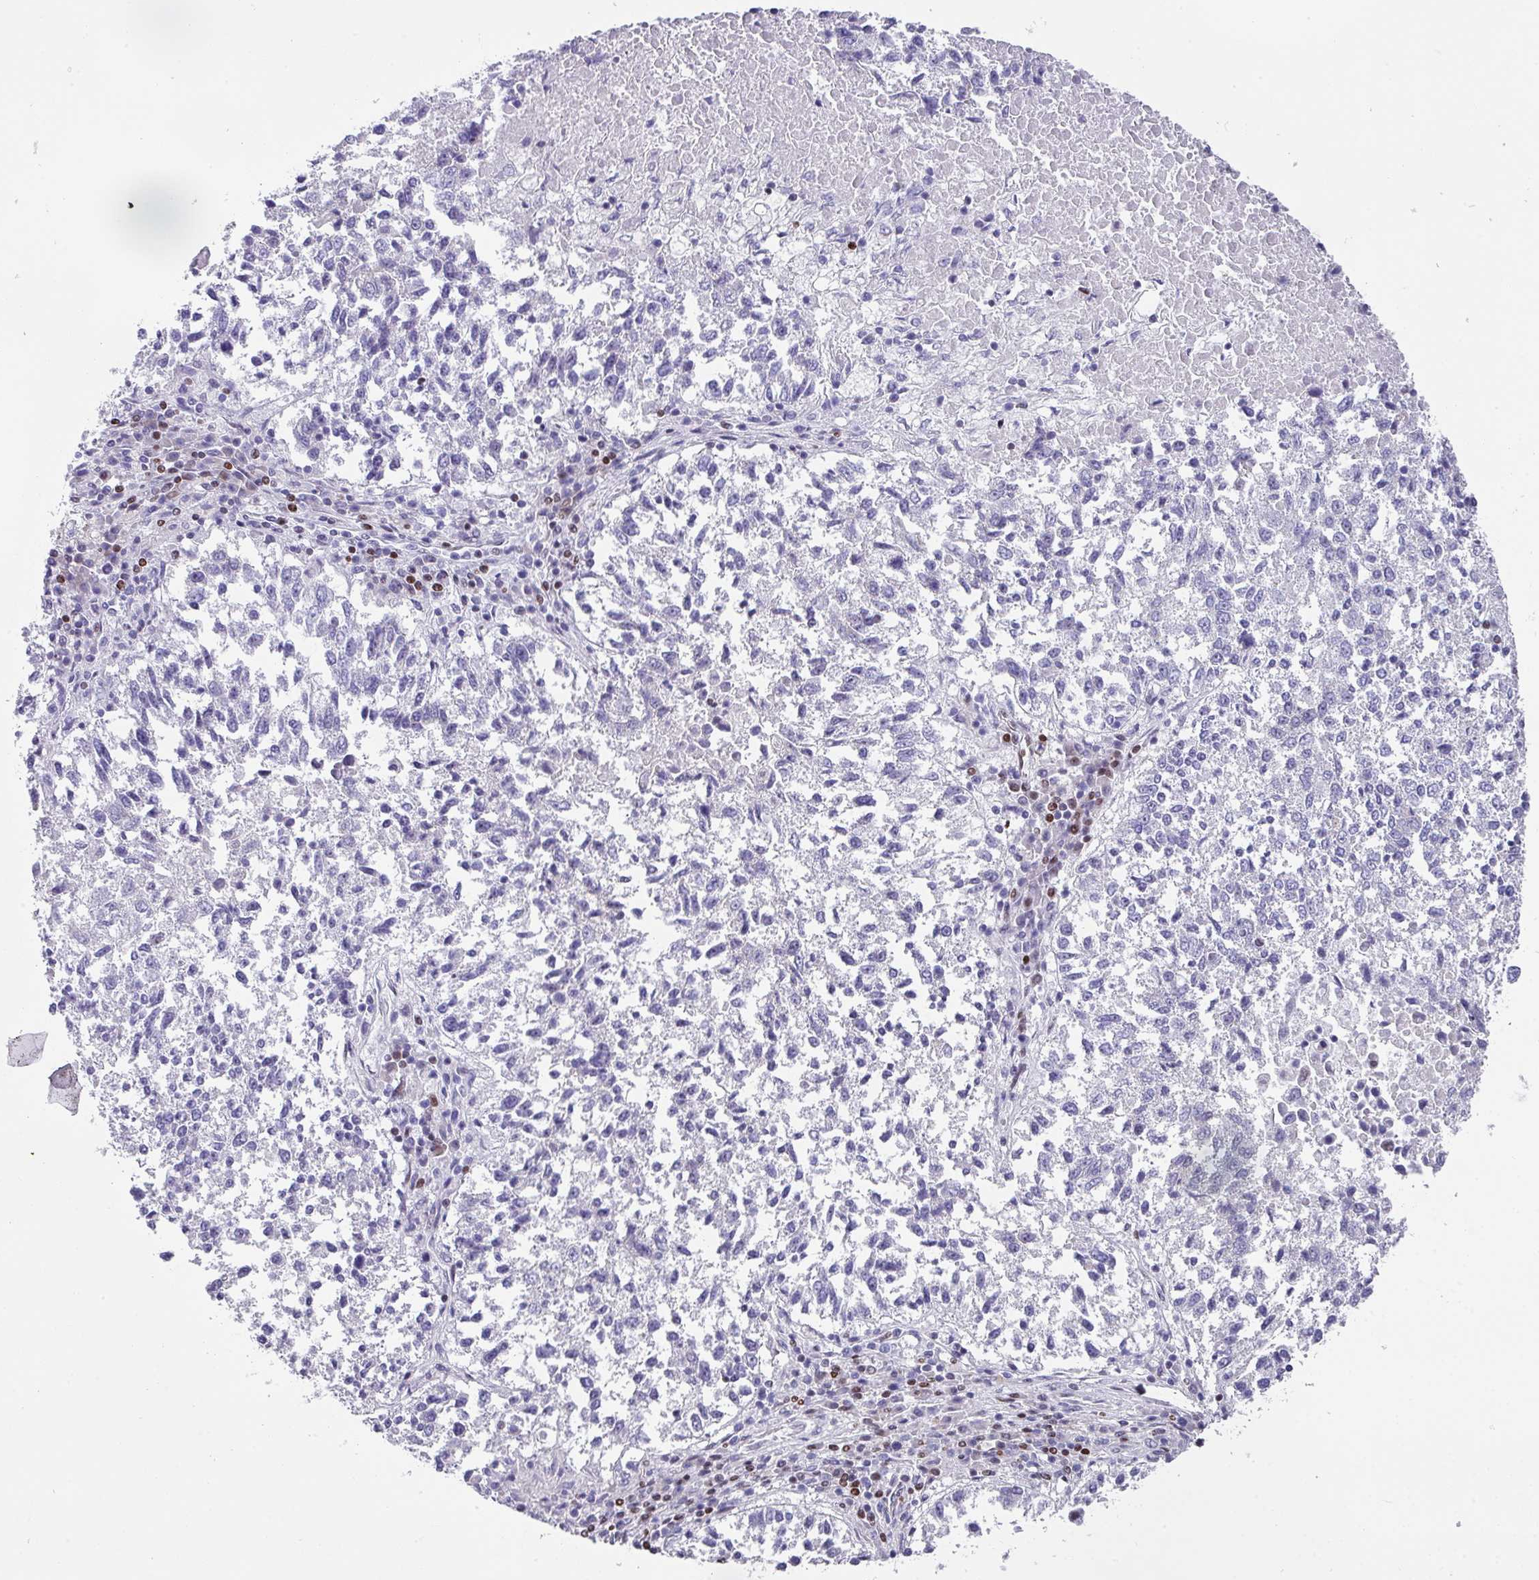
{"staining": {"intensity": "negative", "quantity": "none", "location": "none"}, "tissue": "lung cancer", "cell_type": "Tumor cells", "image_type": "cancer", "snomed": [{"axis": "morphology", "description": "Squamous cell carcinoma, NOS"}, {"axis": "topography", "description": "Lung"}], "caption": "This is an immunohistochemistry photomicrograph of human lung cancer. There is no staining in tumor cells.", "gene": "TCF3", "patient": {"sex": "male", "age": 73}}